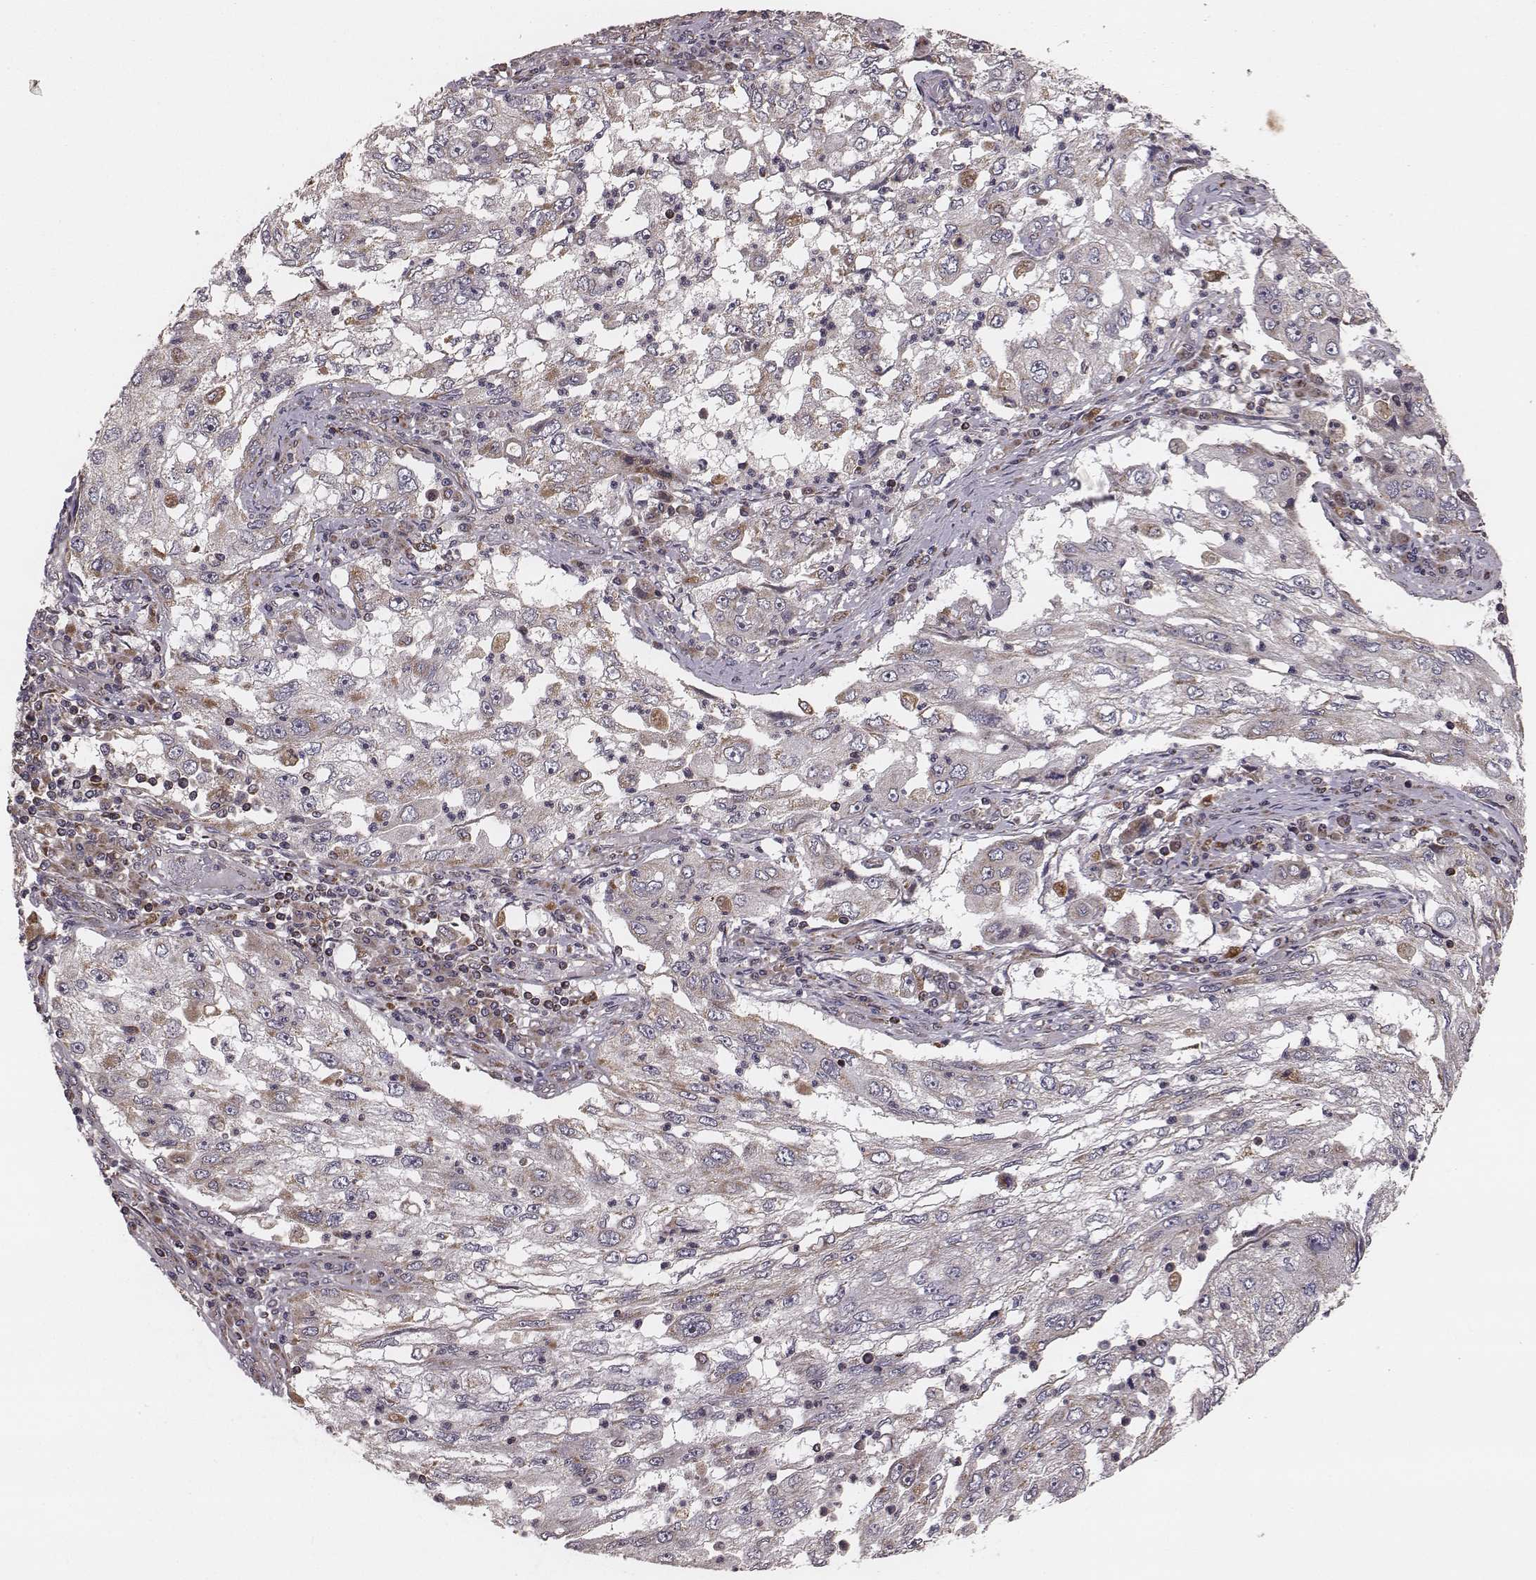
{"staining": {"intensity": "moderate", "quantity": "<25%", "location": "cytoplasmic/membranous"}, "tissue": "cervical cancer", "cell_type": "Tumor cells", "image_type": "cancer", "snomed": [{"axis": "morphology", "description": "Squamous cell carcinoma, NOS"}, {"axis": "topography", "description": "Cervix"}], "caption": "Immunohistochemistry micrograph of neoplastic tissue: squamous cell carcinoma (cervical) stained using immunohistochemistry shows low levels of moderate protein expression localized specifically in the cytoplasmic/membranous of tumor cells, appearing as a cytoplasmic/membranous brown color.", "gene": "ZDHHC21", "patient": {"sex": "female", "age": 36}}